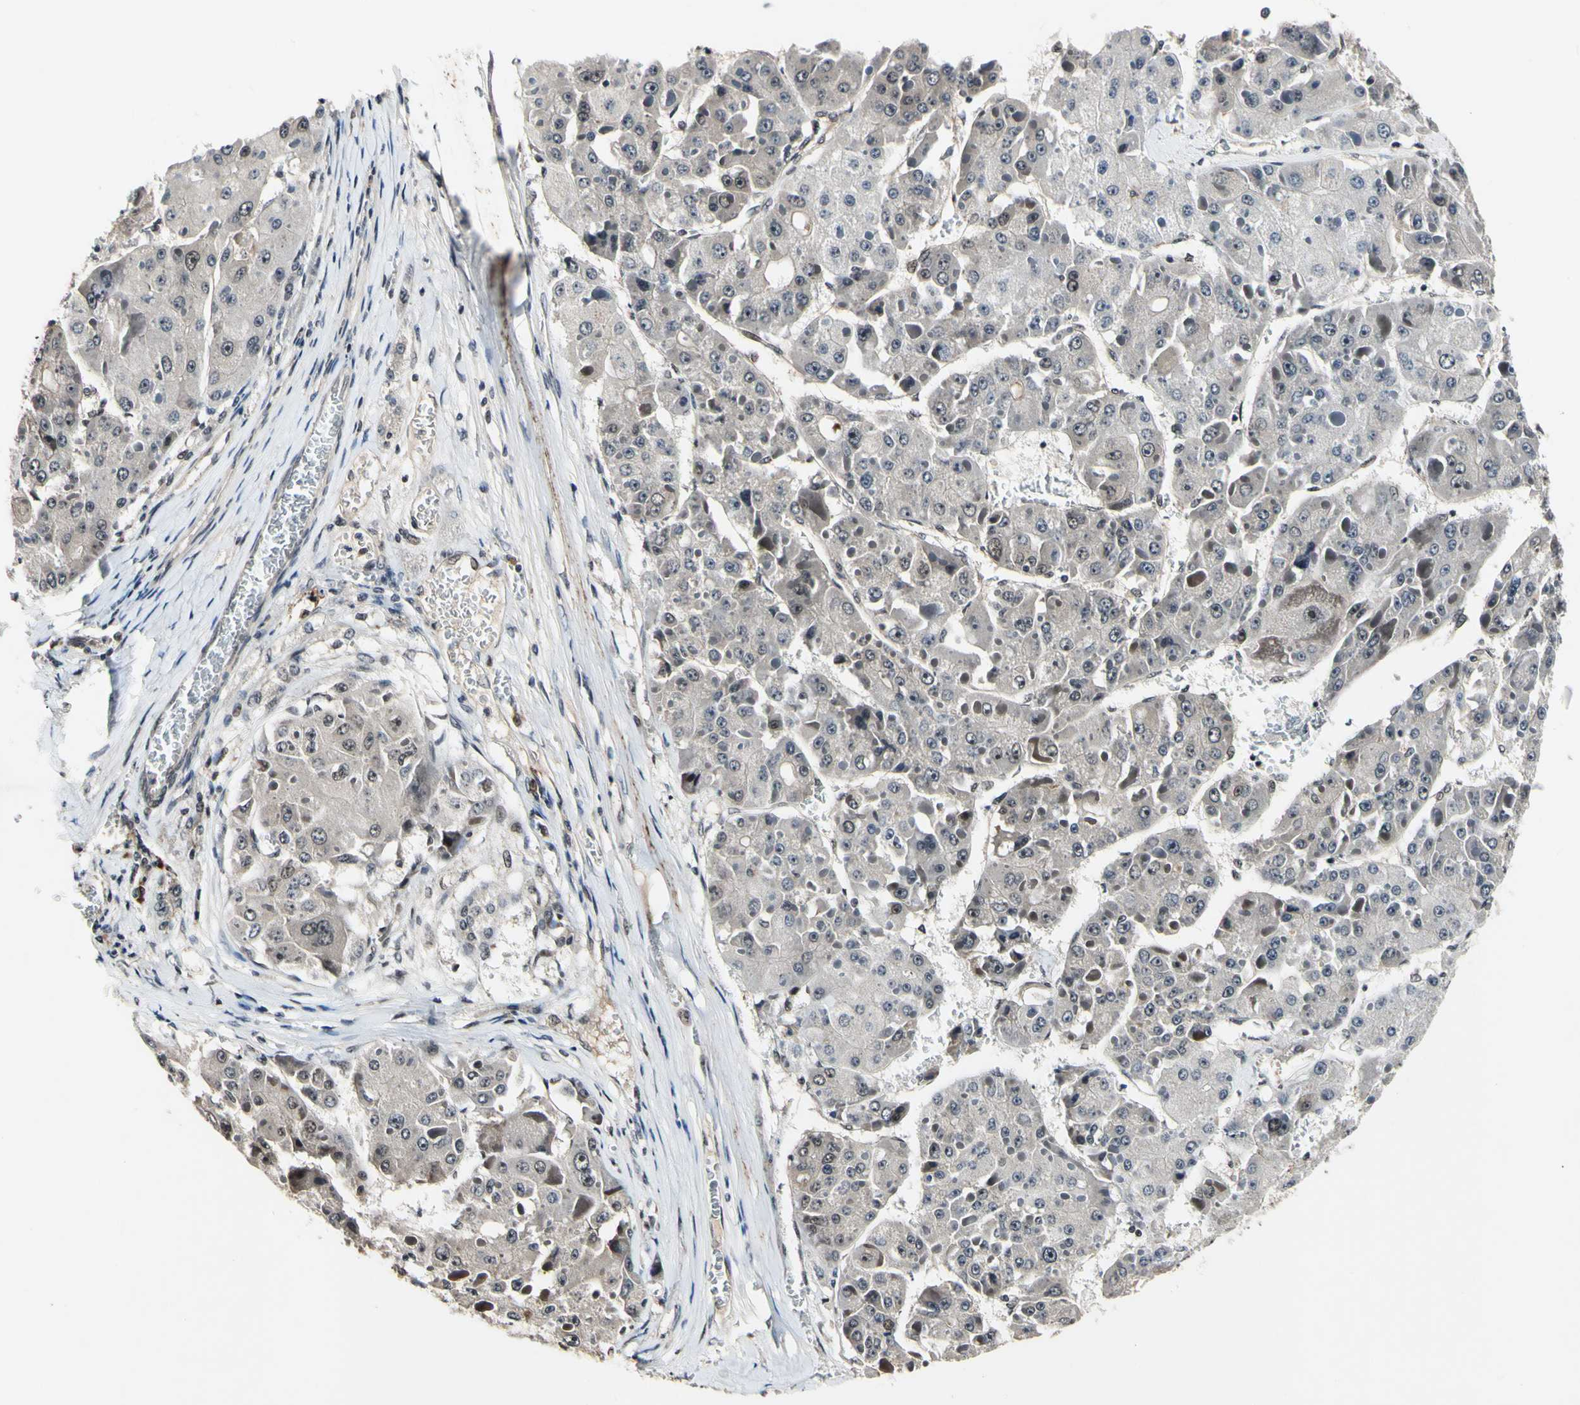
{"staining": {"intensity": "negative", "quantity": "none", "location": "none"}, "tissue": "liver cancer", "cell_type": "Tumor cells", "image_type": "cancer", "snomed": [{"axis": "morphology", "description": "Carcinoma, Hepatocellular, NOS"}, {"axis": "topography", "description": "Liver"}], "caption": "An image of liver cancer stained for a protein exhibits no brown staining in tumor cells.", "gene": "PSMD10", "patient": {"sex": "female", "age": 73}}